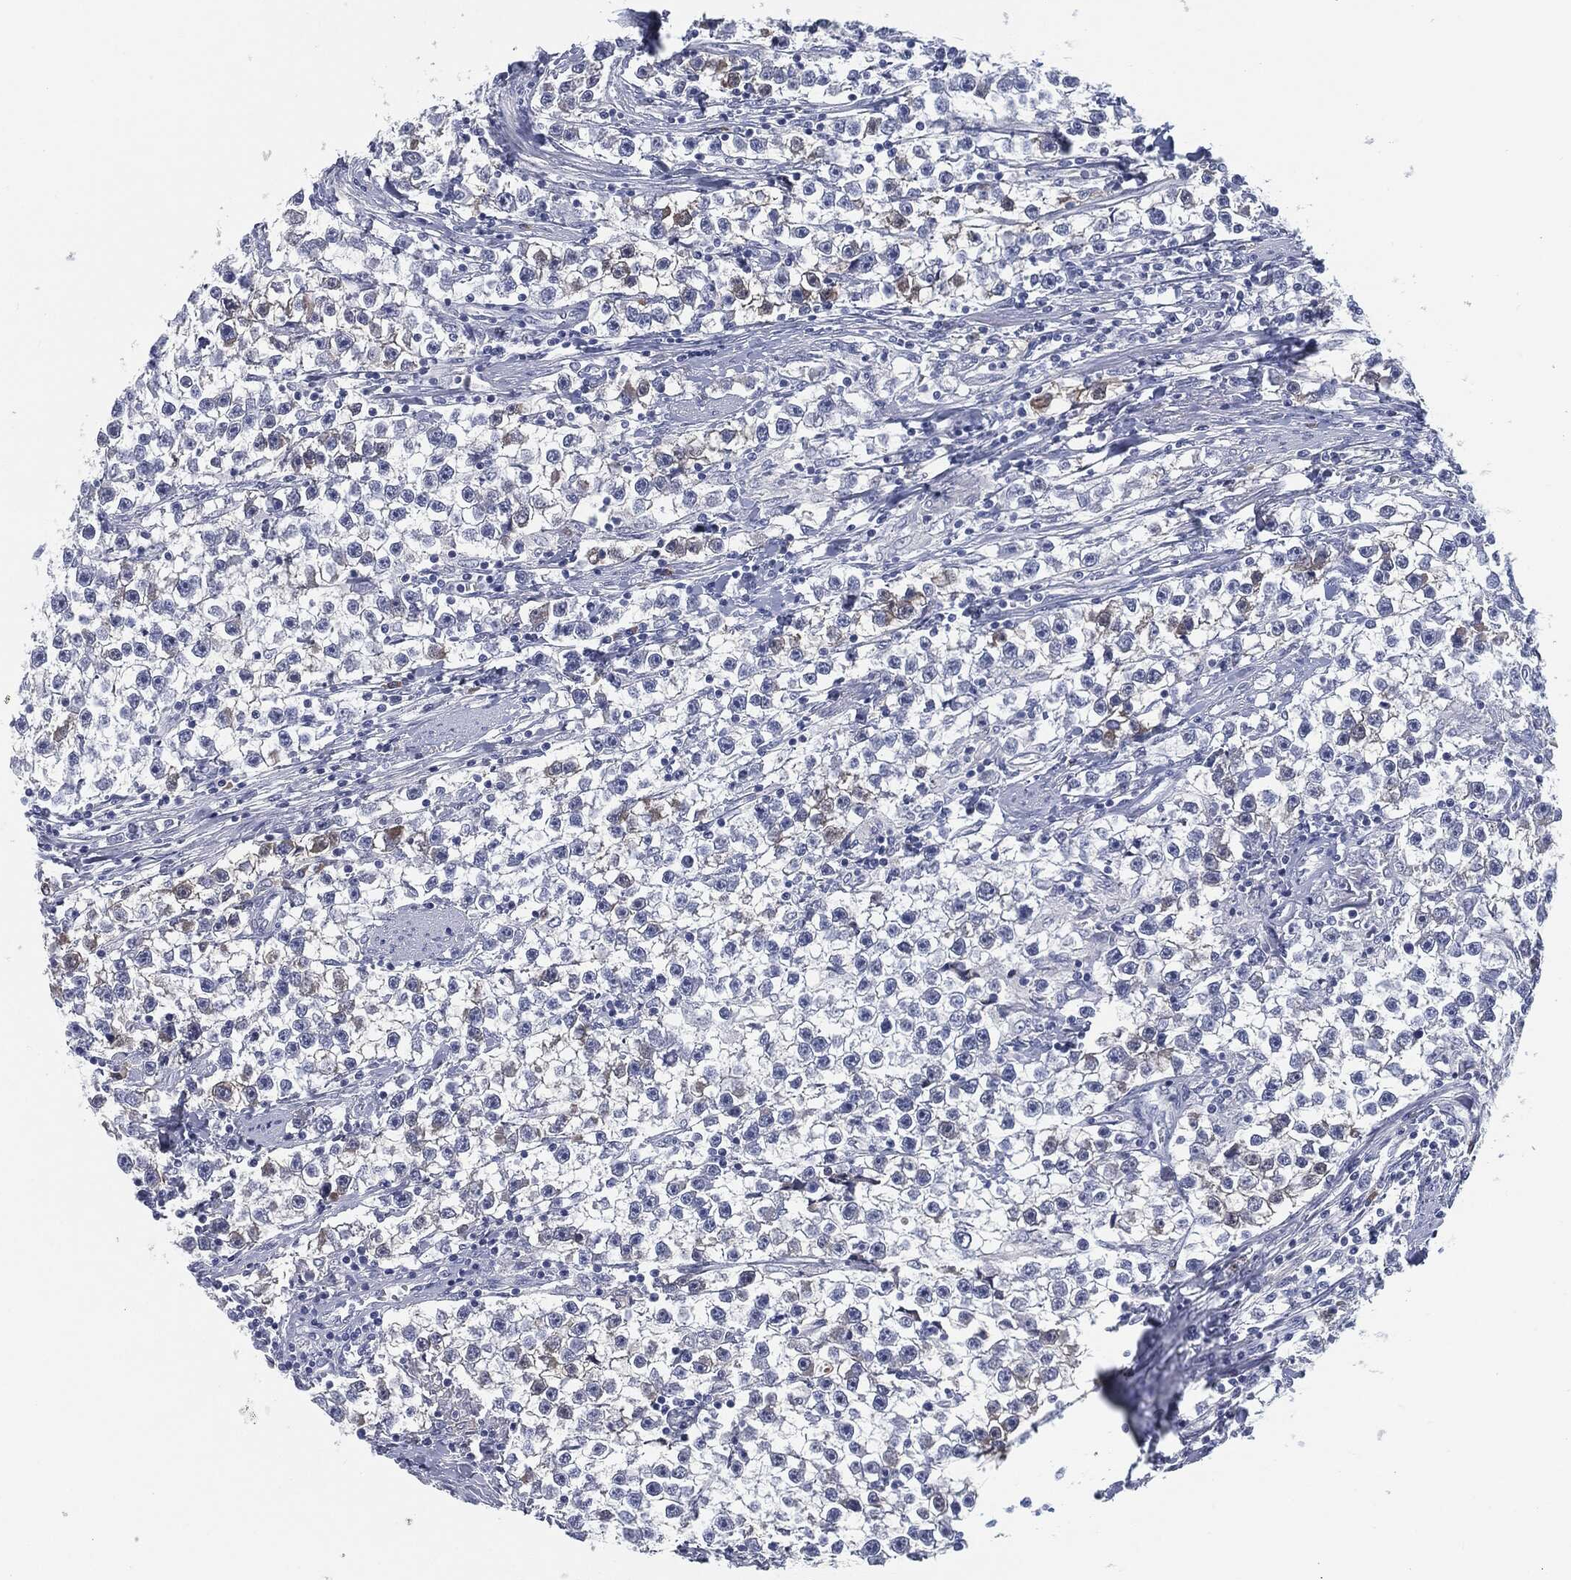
{"staining": {"intensity": "weak", "quantity": "<25%", "location": "cytoplasmic/membranous"}, "tissue": "testis cancer", "cell_type": "Tumor cells", "image_type": "cancer", "snomed": [{"axis": "morphology", "description": "Seminoma, NOS"}, {"axis": "topography", "description": "Testis"}], "caption": "Micrograph shows no protein positivity in tumor cells of testis seminoma tissue. (Brightfield microscopy of DAB (3,3'-diaminobenzidine) immunohistochemistry at high magnification).", "gene": "MST1", "patient": {"sex": "male", "age": 59}}